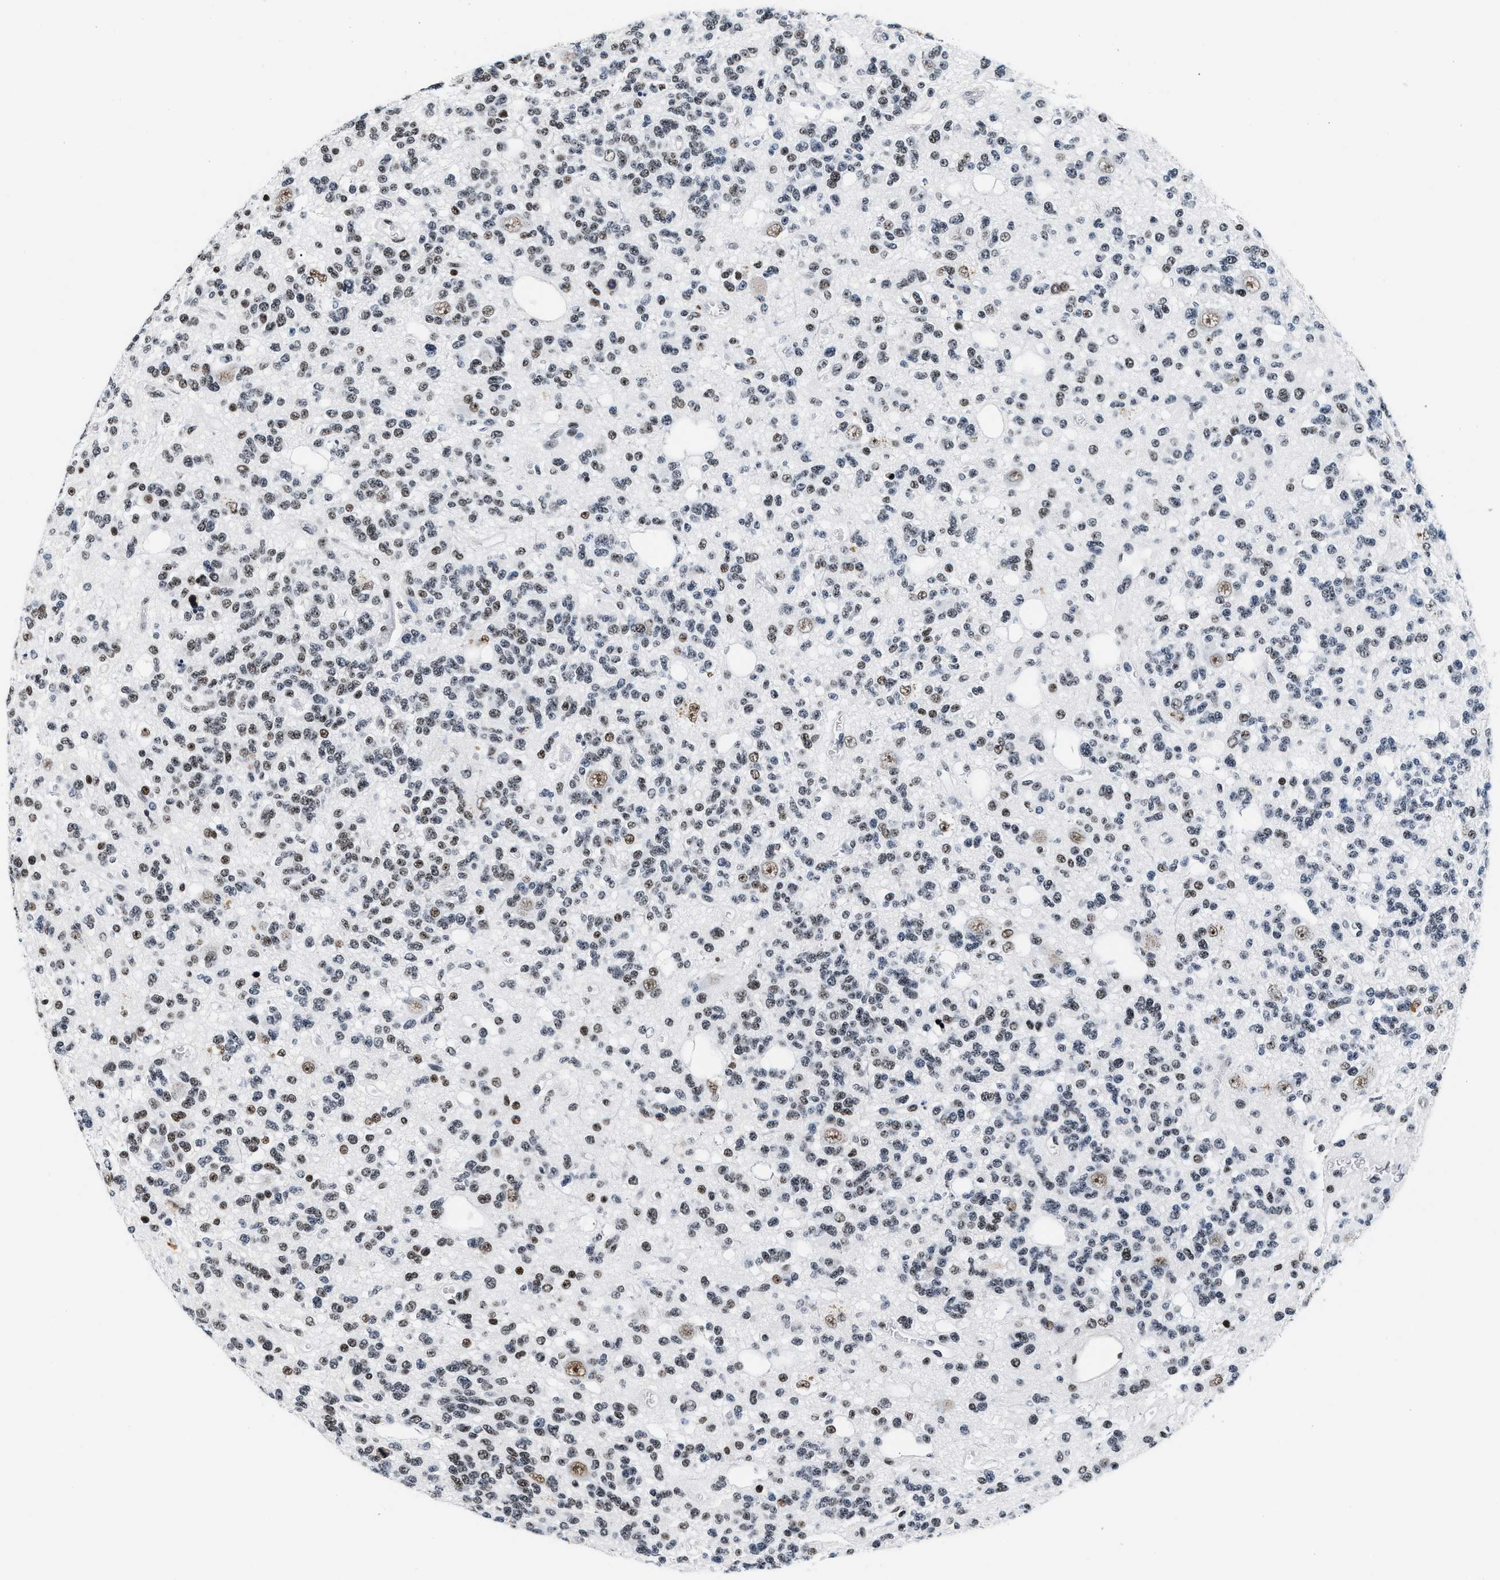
{"staining": {"intensity": "strong", "quantity": "<25%", "location": "nuclear"}, "tissue": "glioma", "cell_type": "Tumor cells", "image_type": "cancer", "snomed": [{"axis": "morphology", "description": "Glioma, malignant, Low grade"}, {"axis": "topography", "description": "Brain"}], "caption": "Protein expression analysis of low-grade glioma (malignant) shows strong nuclear positivity in about <25% of tumor cells.", "gene": "RAD50", "patient": {"sex": "male", "age": 38}}